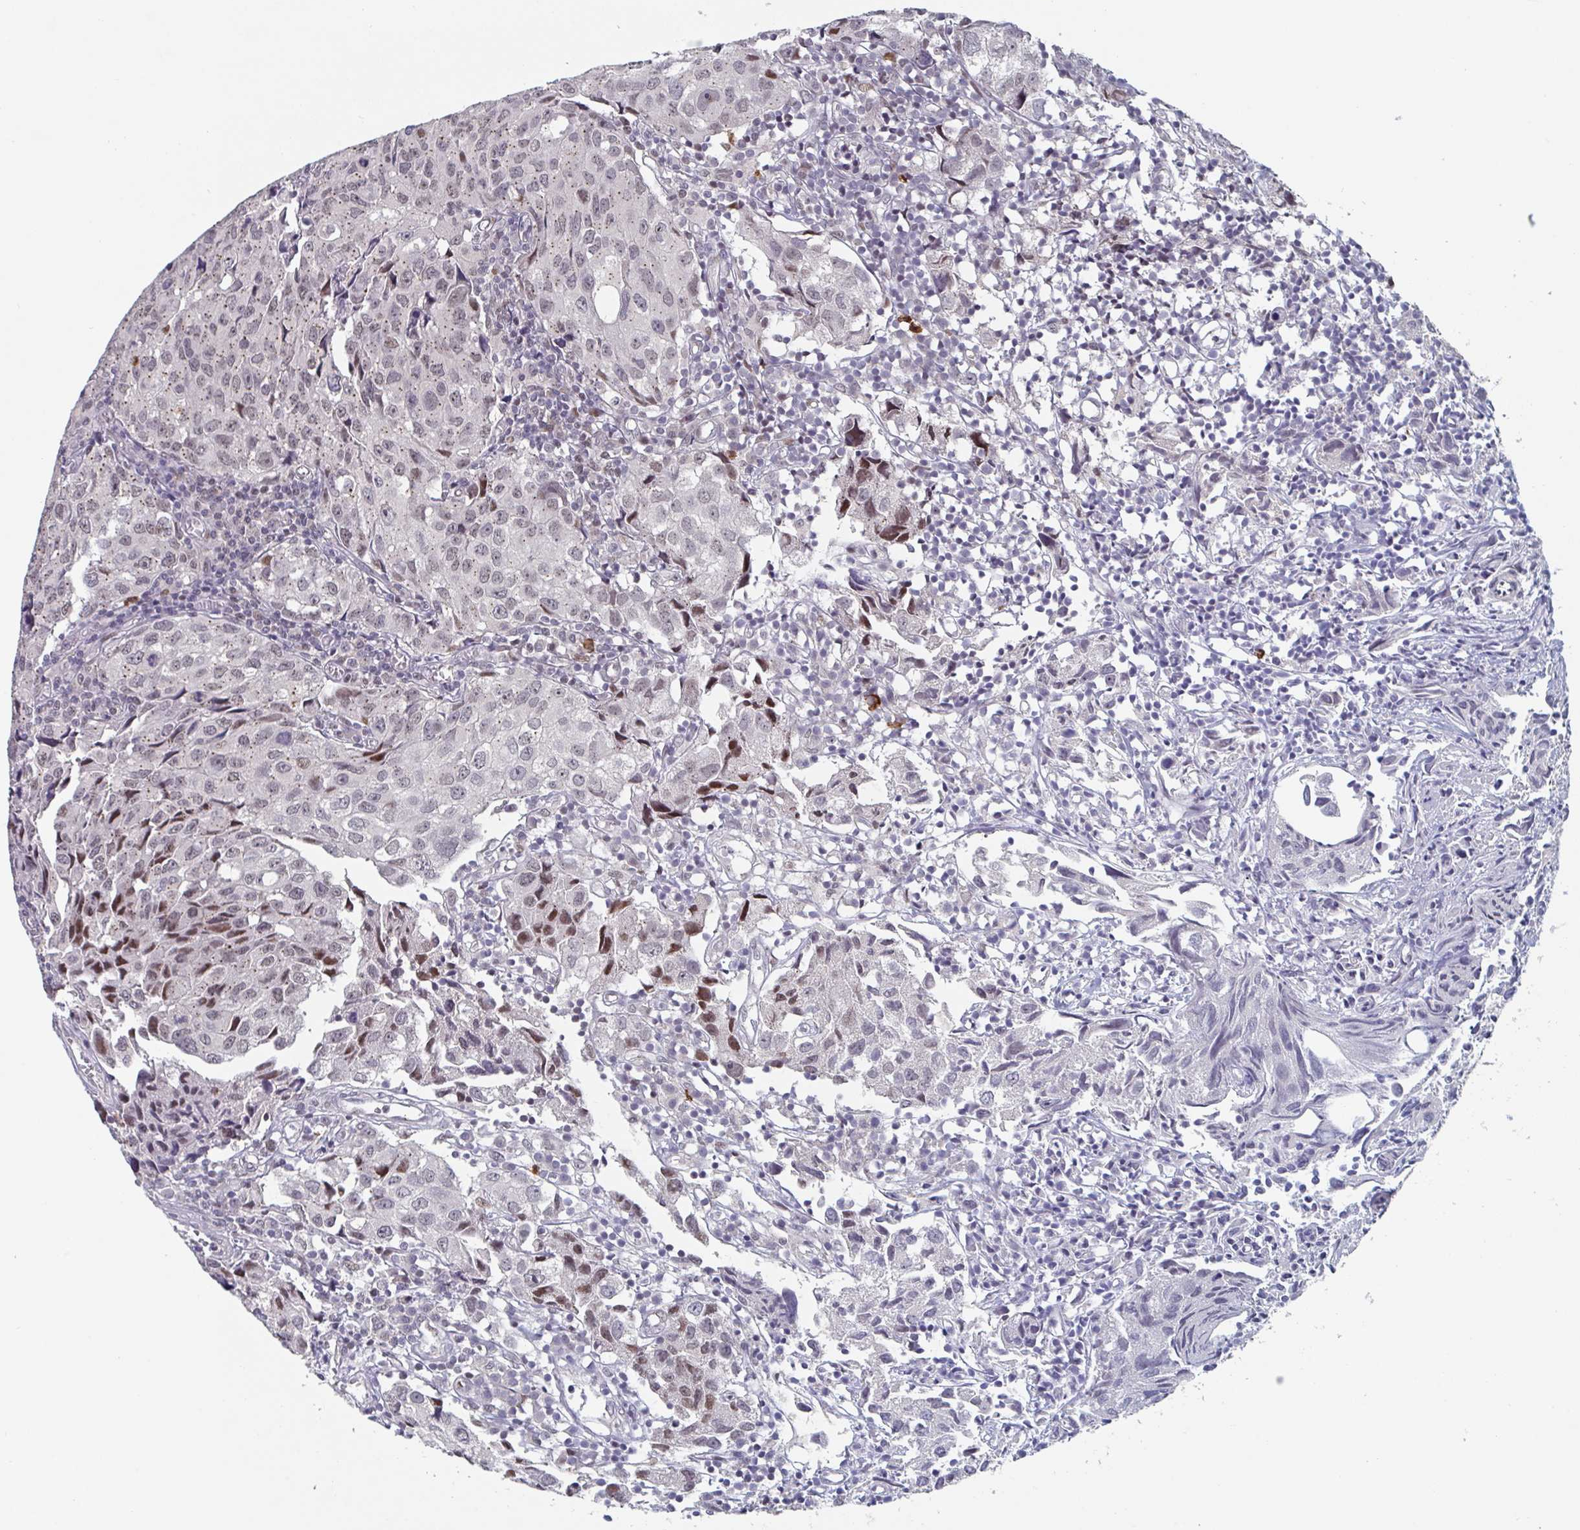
{"staining": {"intensity": "moderate", "quantity": "<25%", "location": "nuclear"}, "tissue": "urothelial cancer", "cell_type": "Tumor cells", "image_type": "cancer", "snomed": [{"axis": "morphology", "description": "Urothelial carcinoma, High grade"}, {"axis": "topography", "description": "Urinary bladder"}], "caption": "There is low levels of moderate nuclear positivity in tumor cells of urothelial carcinoma (high-grade), as demonstrated by immunohistochemical staining (brown color).", "gene": "RNF212", "patient": {"sex": "female", "age": 75}}